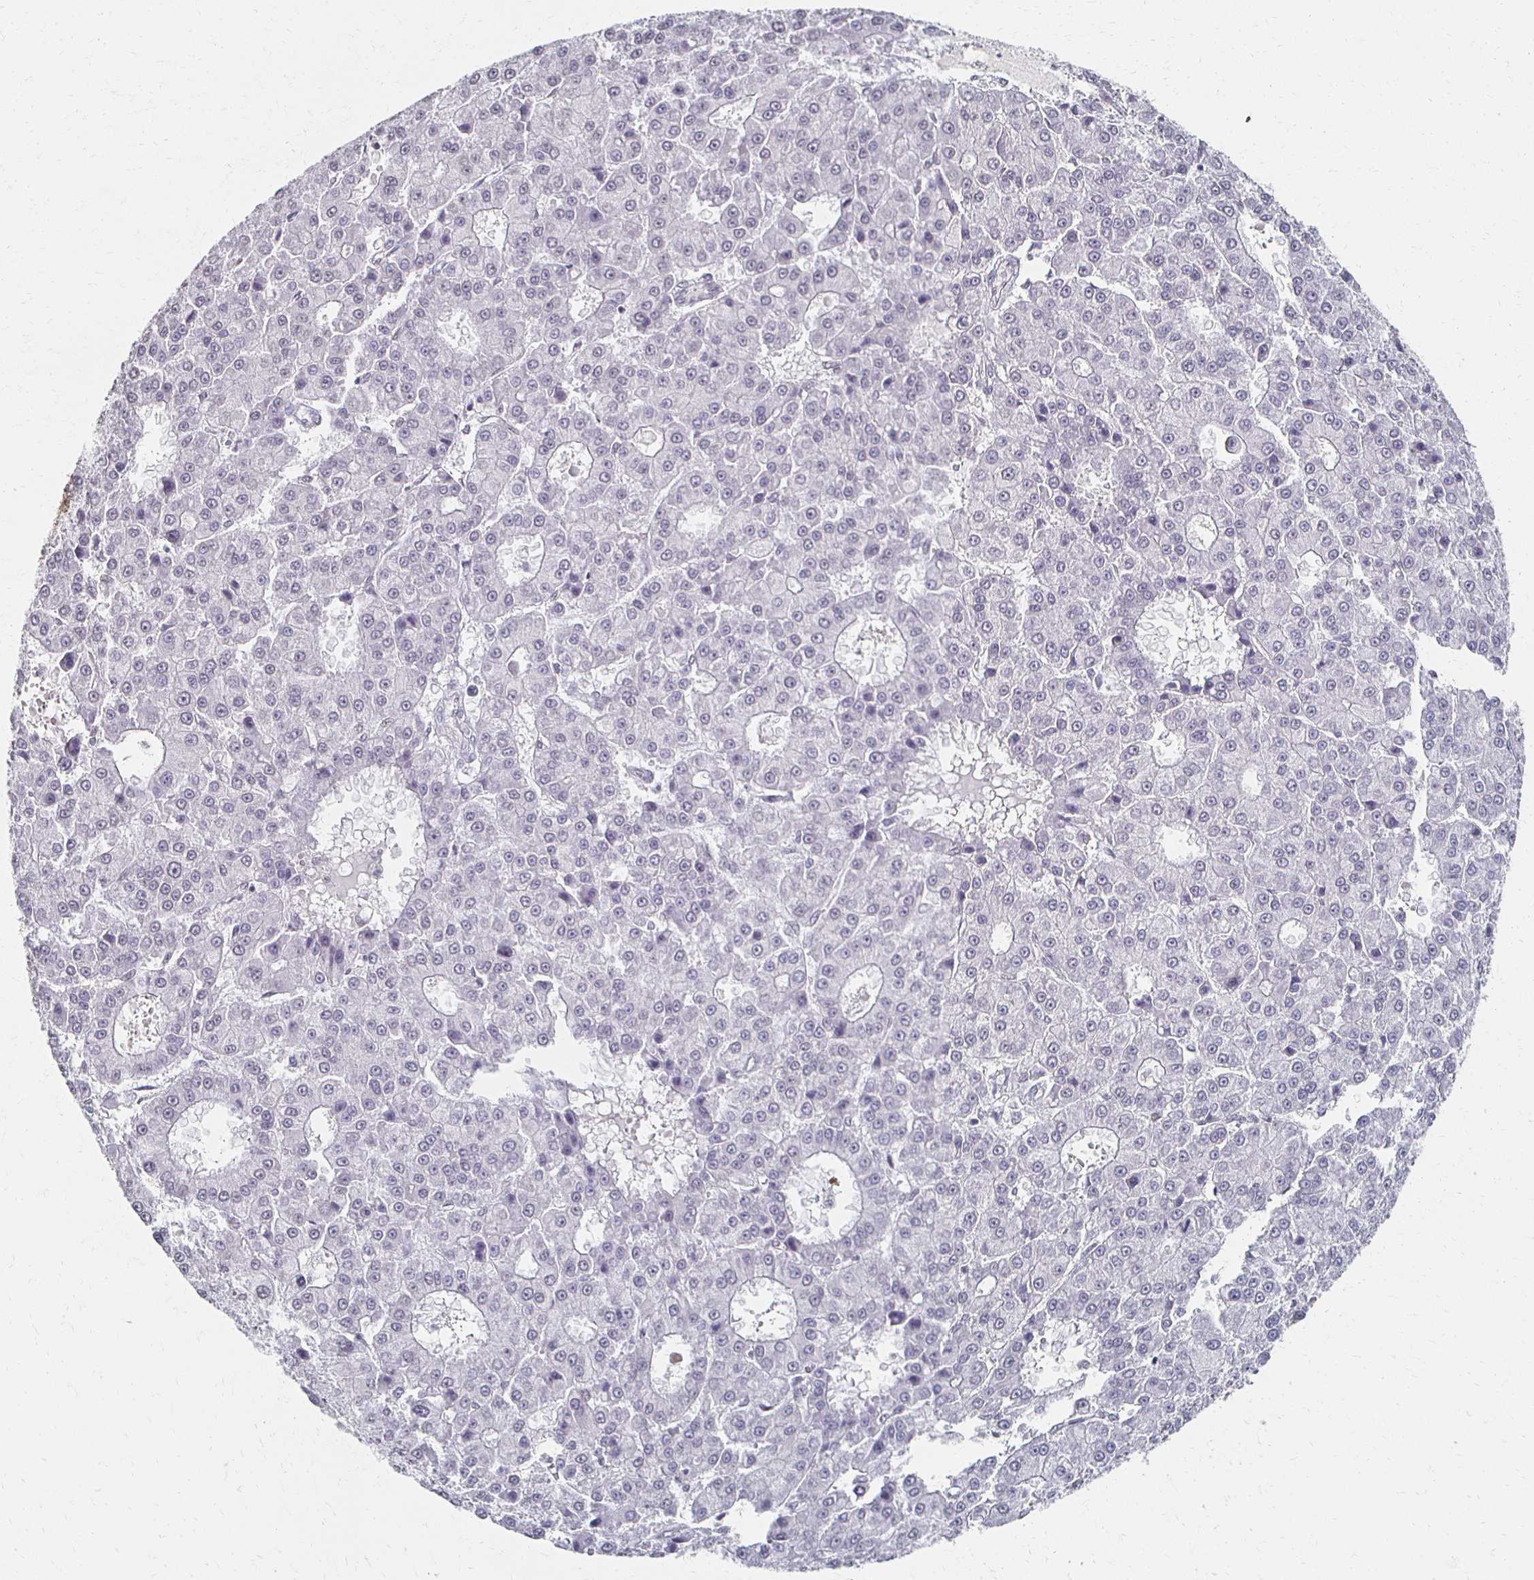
{"staining": {"intensity": "negative", "quantity": "none", "location": "none"}, "tissue": "liver cancer", "cell_type": "Tumor cells", "image_type": "cancer", "snomed": [{"axis": "morphology", "description": "Carcinoma, Hepatocellular, NOS"}, {"axis": "topography", "description": "Liver"}], "caption": "Liver cancer stained for a protein using IHC displays no expression tumor cells.", "gene": "DAB1", "patient": {"sex": "male", "age": 70}}